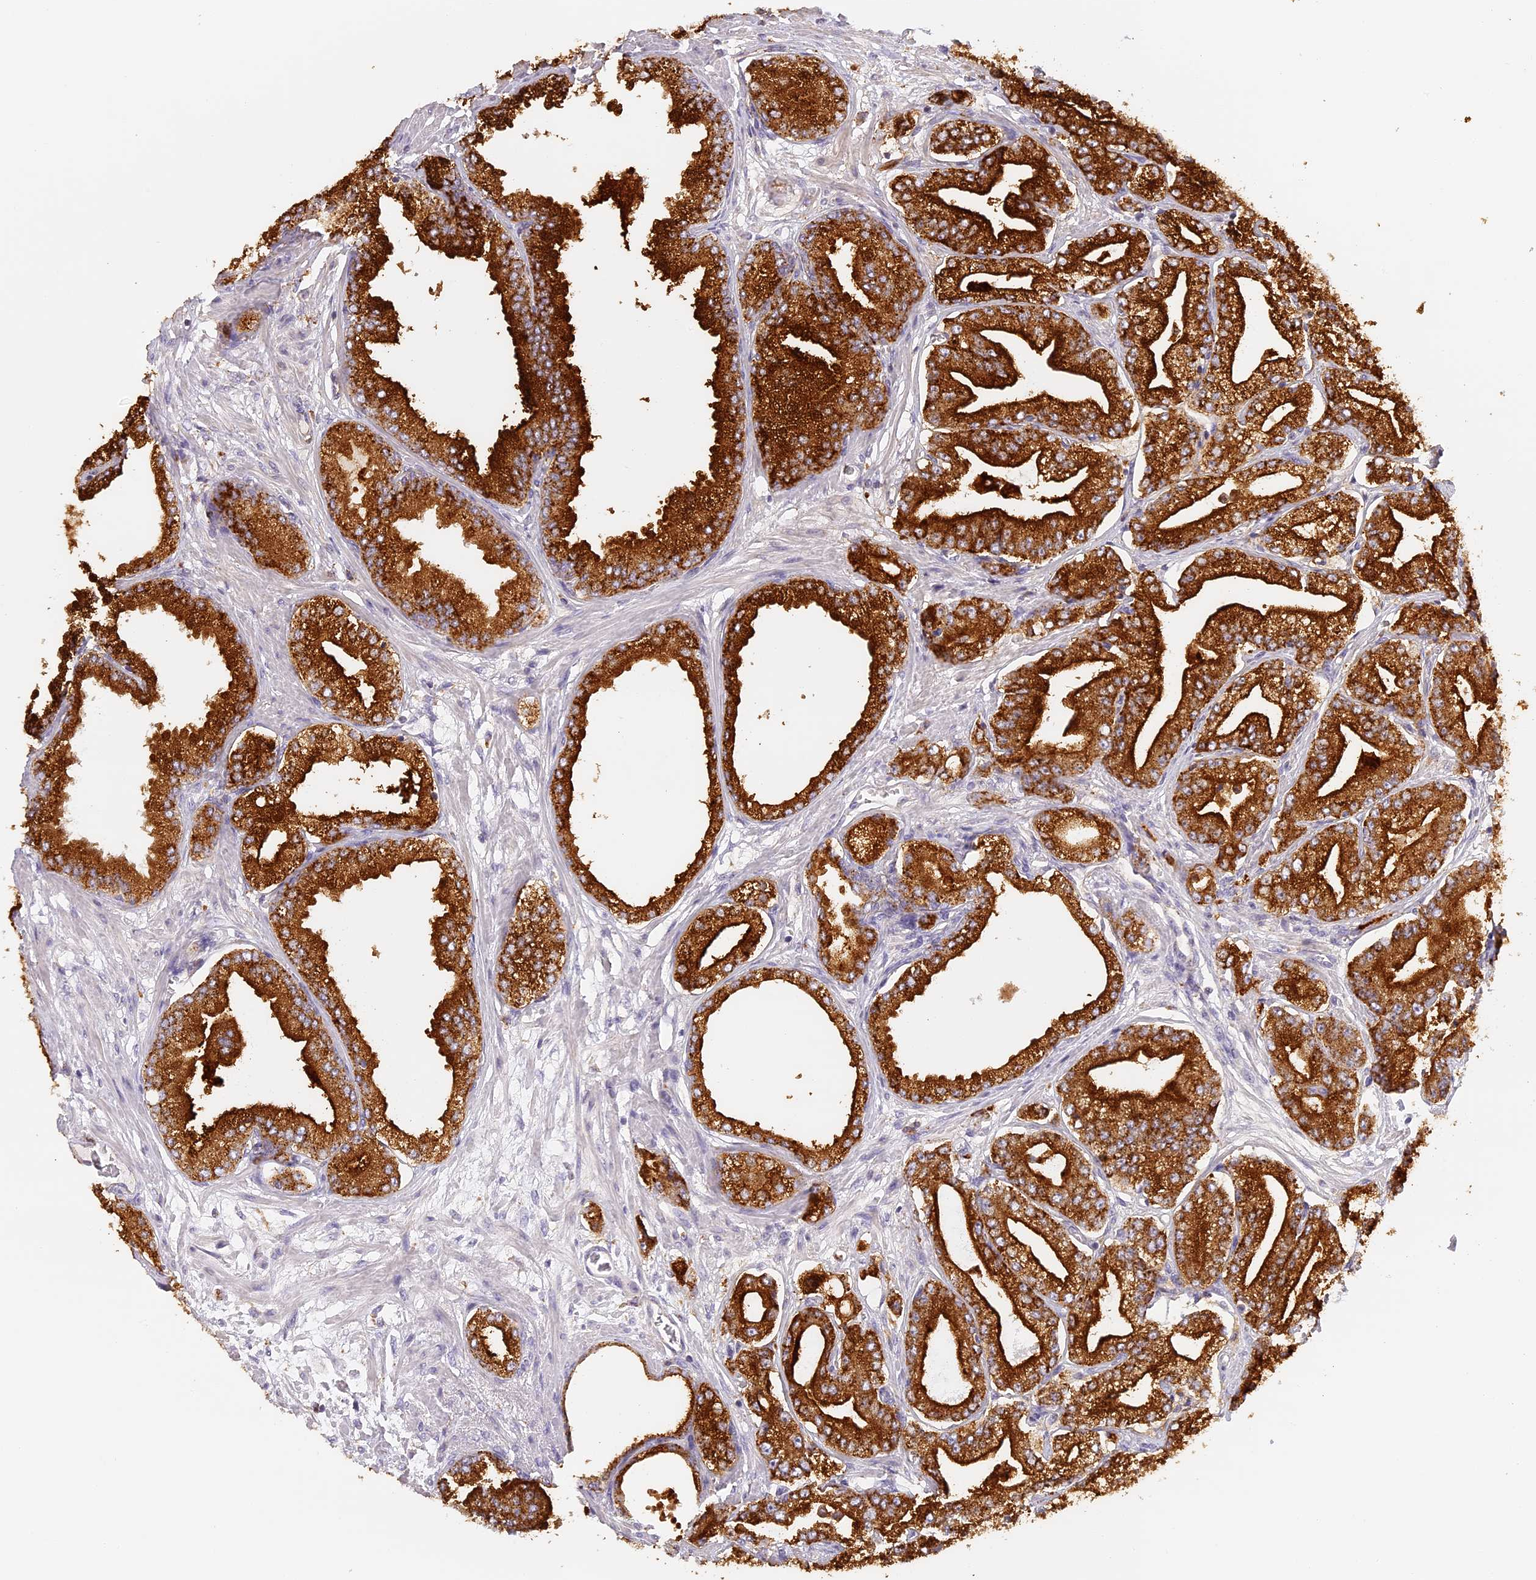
{"staining": {"intensity": "strong", "quantity": ">75%", "location": "cytoplasmic/membranous"}, "tissue": "prostate cancer", "cell_type": "Tumor cells", "image_type": "cancer", "snomed": [{"axis": "morphology", "description": "Adenocarcinoma, Low grade"}, {"axis": "topography", "description": "Prostate"}], "caption": "A brown stain shows strong cytoplasmic/membranous expression of a protein in prostate cancer tumor cells. The protein of interest is shown in brown color, while the nuclei are stained blue.", "gene": "LAMP2", "patient": {"sex": "male", "age": 63}}